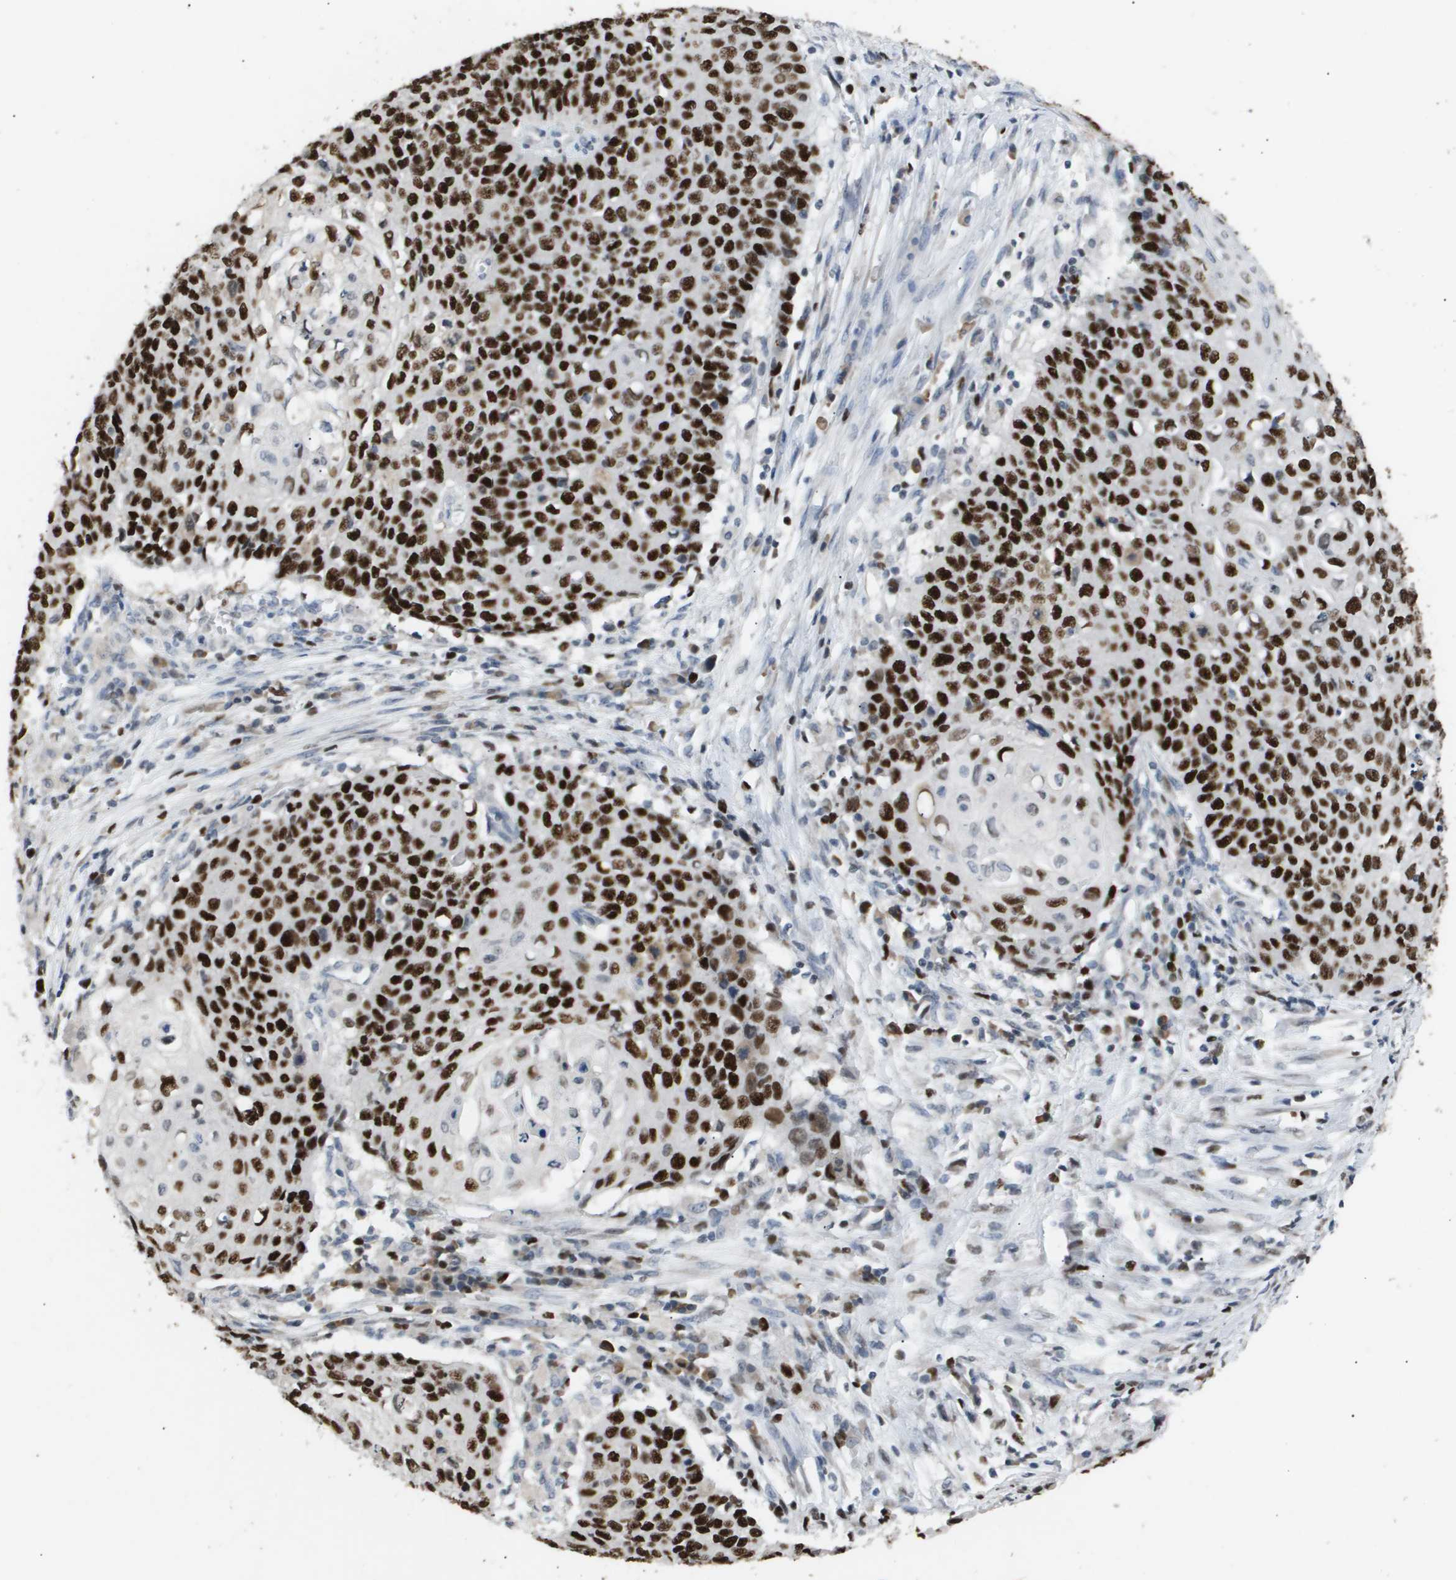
{"staining": {"intensity": "strong", "quantity": ">75%", "location": "nuclear"}, "tissue": "cervical cancer", "cell_type": "Tumor cells", "image_type": "cancer", "snomed": [{"axis": "morphology", "description": "Squamous cell carcinoma, NOS"}, {"axis": "topography", "description": "Cervix"}], "caption": "Immunohistochemistry (IHC) of cervical squamous cell carcinoma exhibits high levels of strong nuclear positivity in about >75% of tumor cells.", "gene": "ANAPC2", "patient": {"sex": "female", "age": 39}}